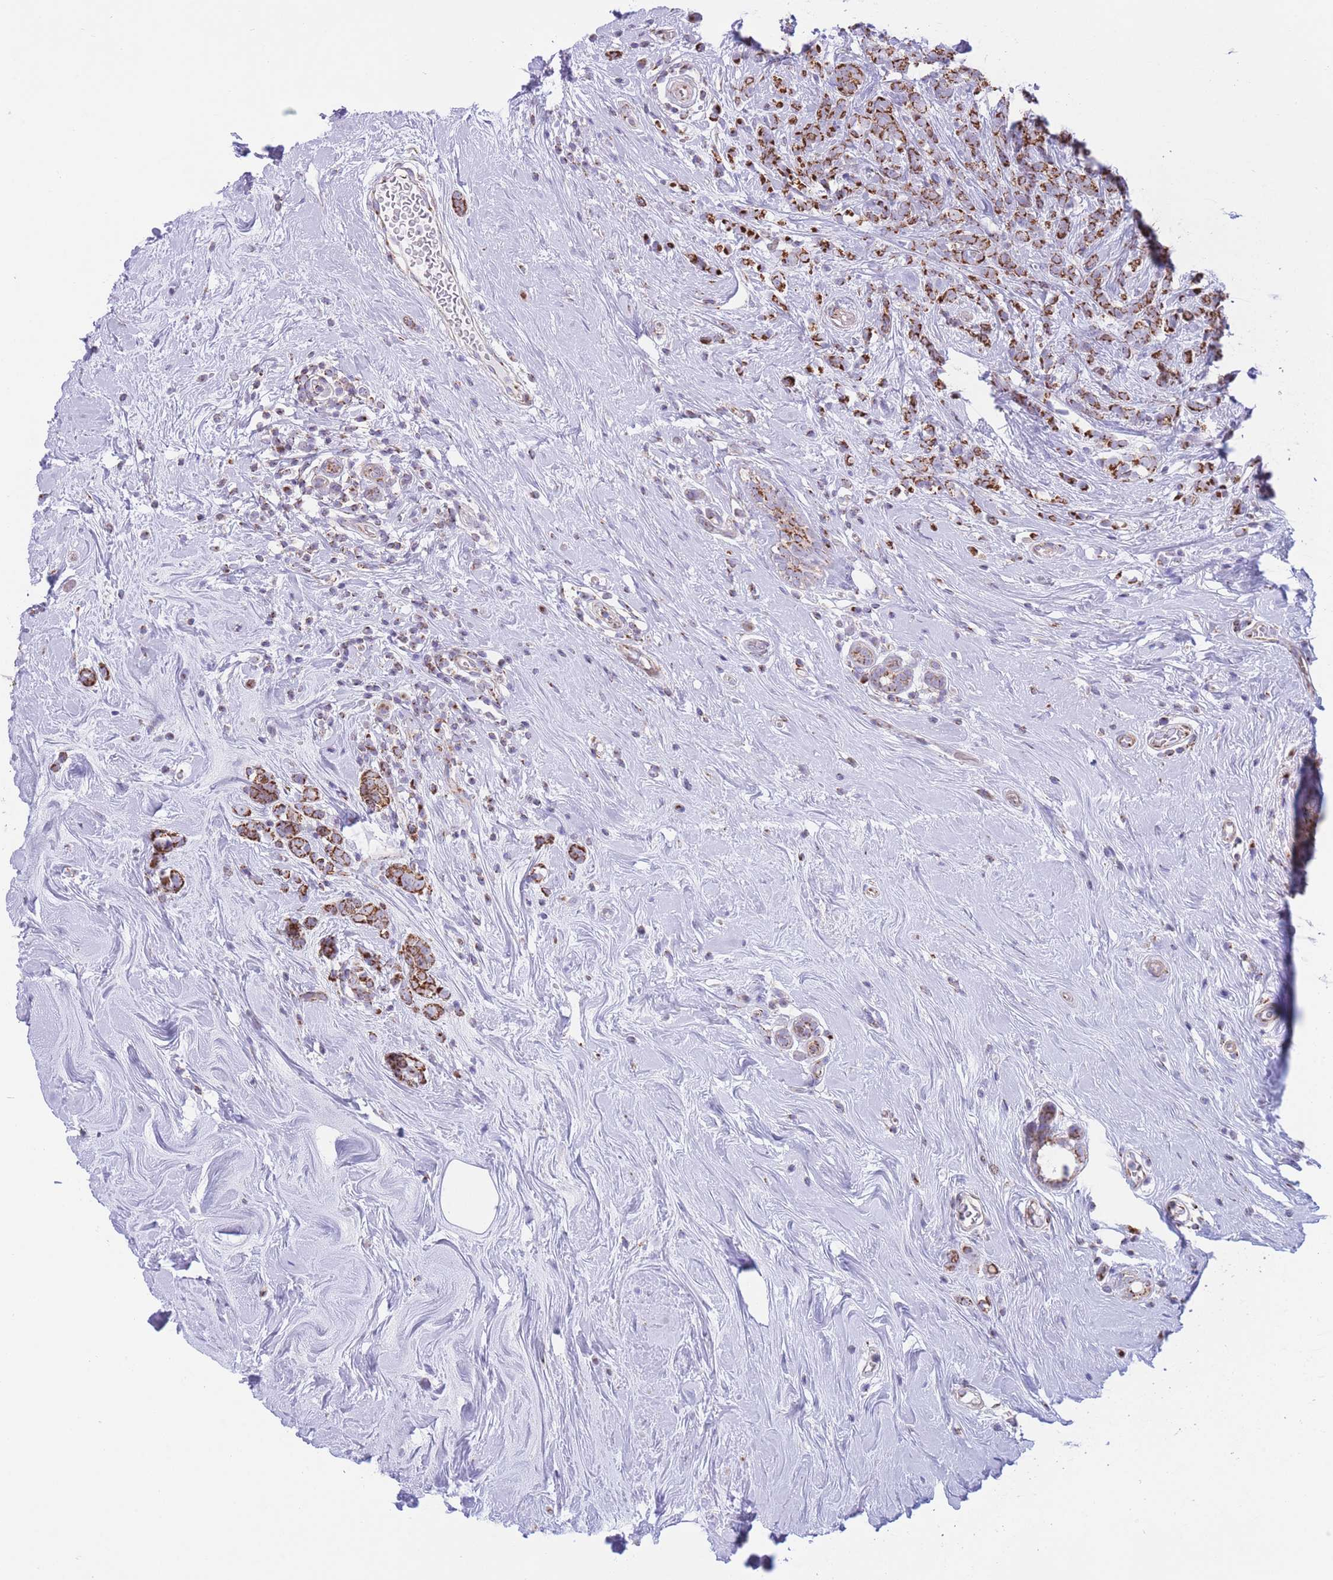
{"staining": {"intensity": "strong", "quantity": ">75%", "location": "cytoplasmic/membranous"}, "tissue": "breast cancer", "cell_type": "Tumor cells", "image_type": "cancer", "snomed": [{"axis": "morphology", "description": "Lobular carcinoma"}, {"axis": "topography", "description": "Breast"}], "caption": "A micrograph of lobular carcinoma (breast) stained for a protein shows strong cytoplasmic/membranous brown staining in tumor cells.", "gene": "MPND", "patient": {"sex": "female", "age": 58}}